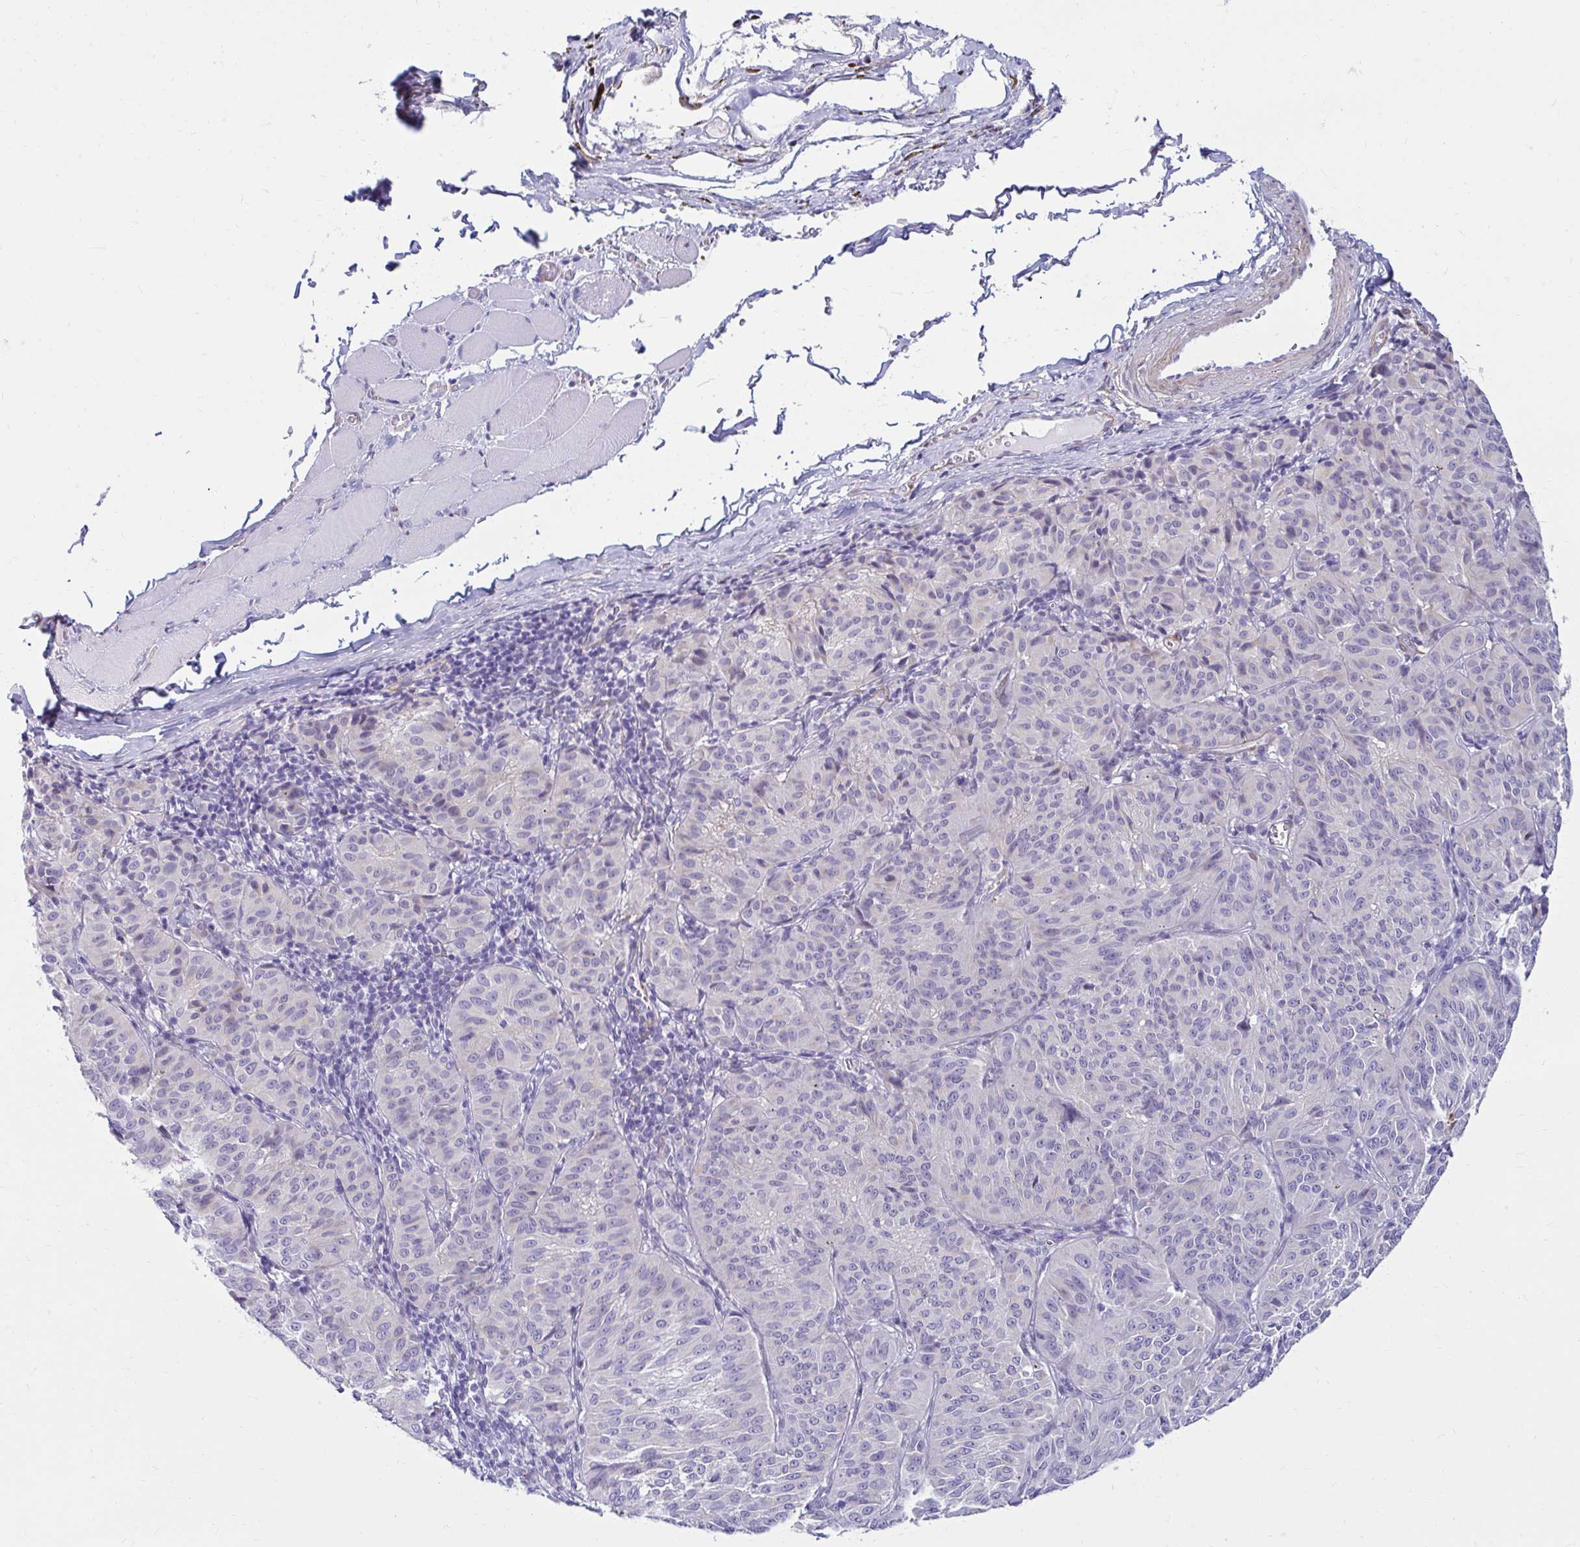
{"staining": {"intensity": "negative", "quantity": "none", "location": "none"}, "tissue": "melanoma", "cell_type": "Tumor cells", "image_type": "cancer", "snomed": [{"axis": "morphology", "description": "Malignant melanoma, NOS"}, {"axis": "topography", "description": "Skin"}], "caption": "Protein analysis of melanoma demonstrates no significant staining in tumor cells.", "gene": "ANKRD62", "patient": {"sex": "female", "age": 72}}